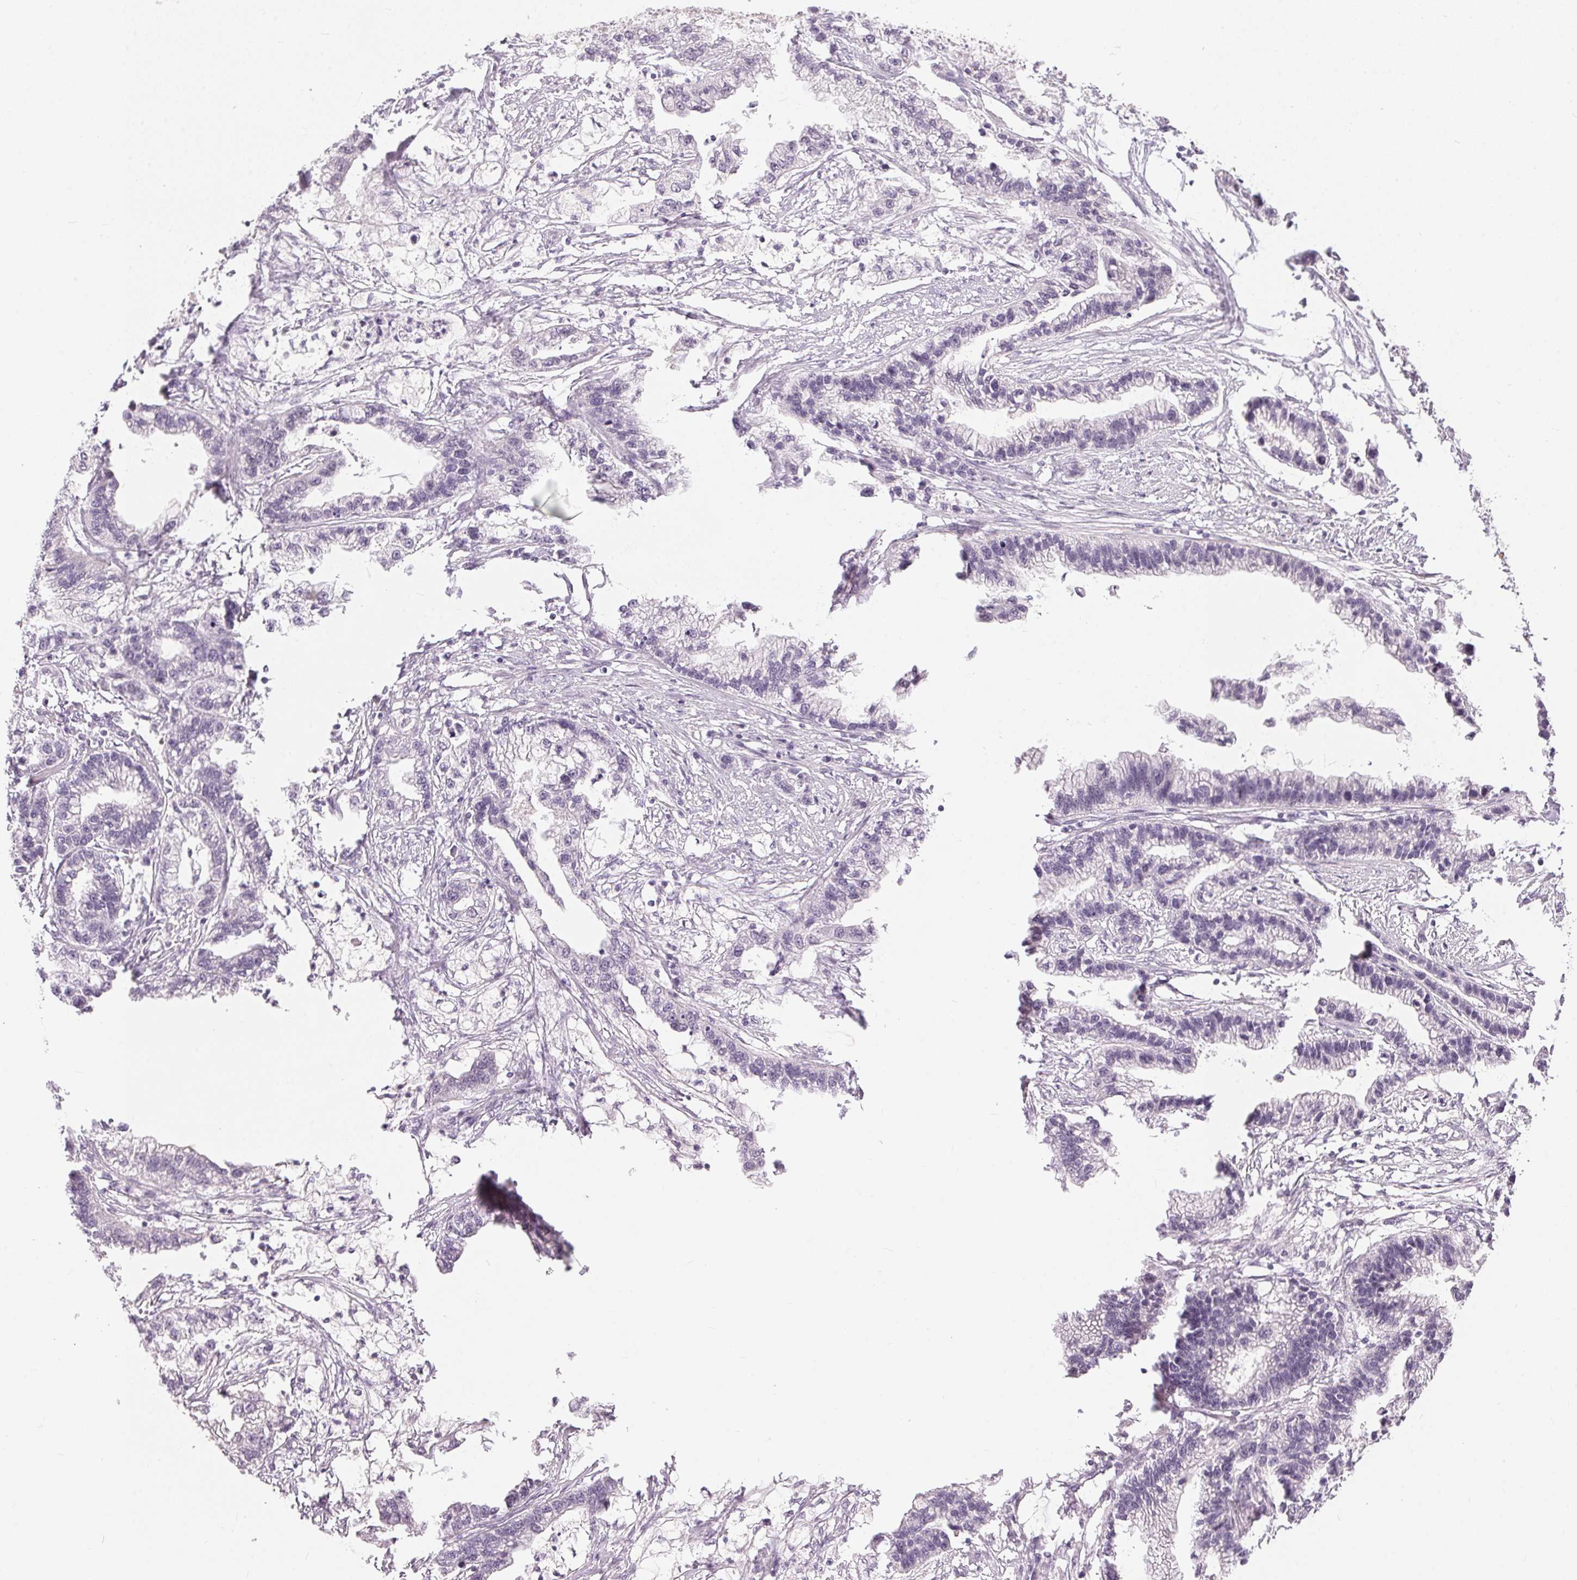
{"staining": {"intensity": "negative", "quantity": "none", "location": "none"}, "tissue": "stomach cancer", "cell_type": "Tumor cells", "image_type": "cancer", "snomed": [{"axis": "morphology", "description": "Adenocarcinoma, NOS"}, {"axis": "topography", "description": "Stomach"}], "caption": "There is no significant positivity in tumor cells of stomach cancer (adenocarcinoma).", "gene": "GDAP1L1", "patient": {"sex": "male", "age": 83}}